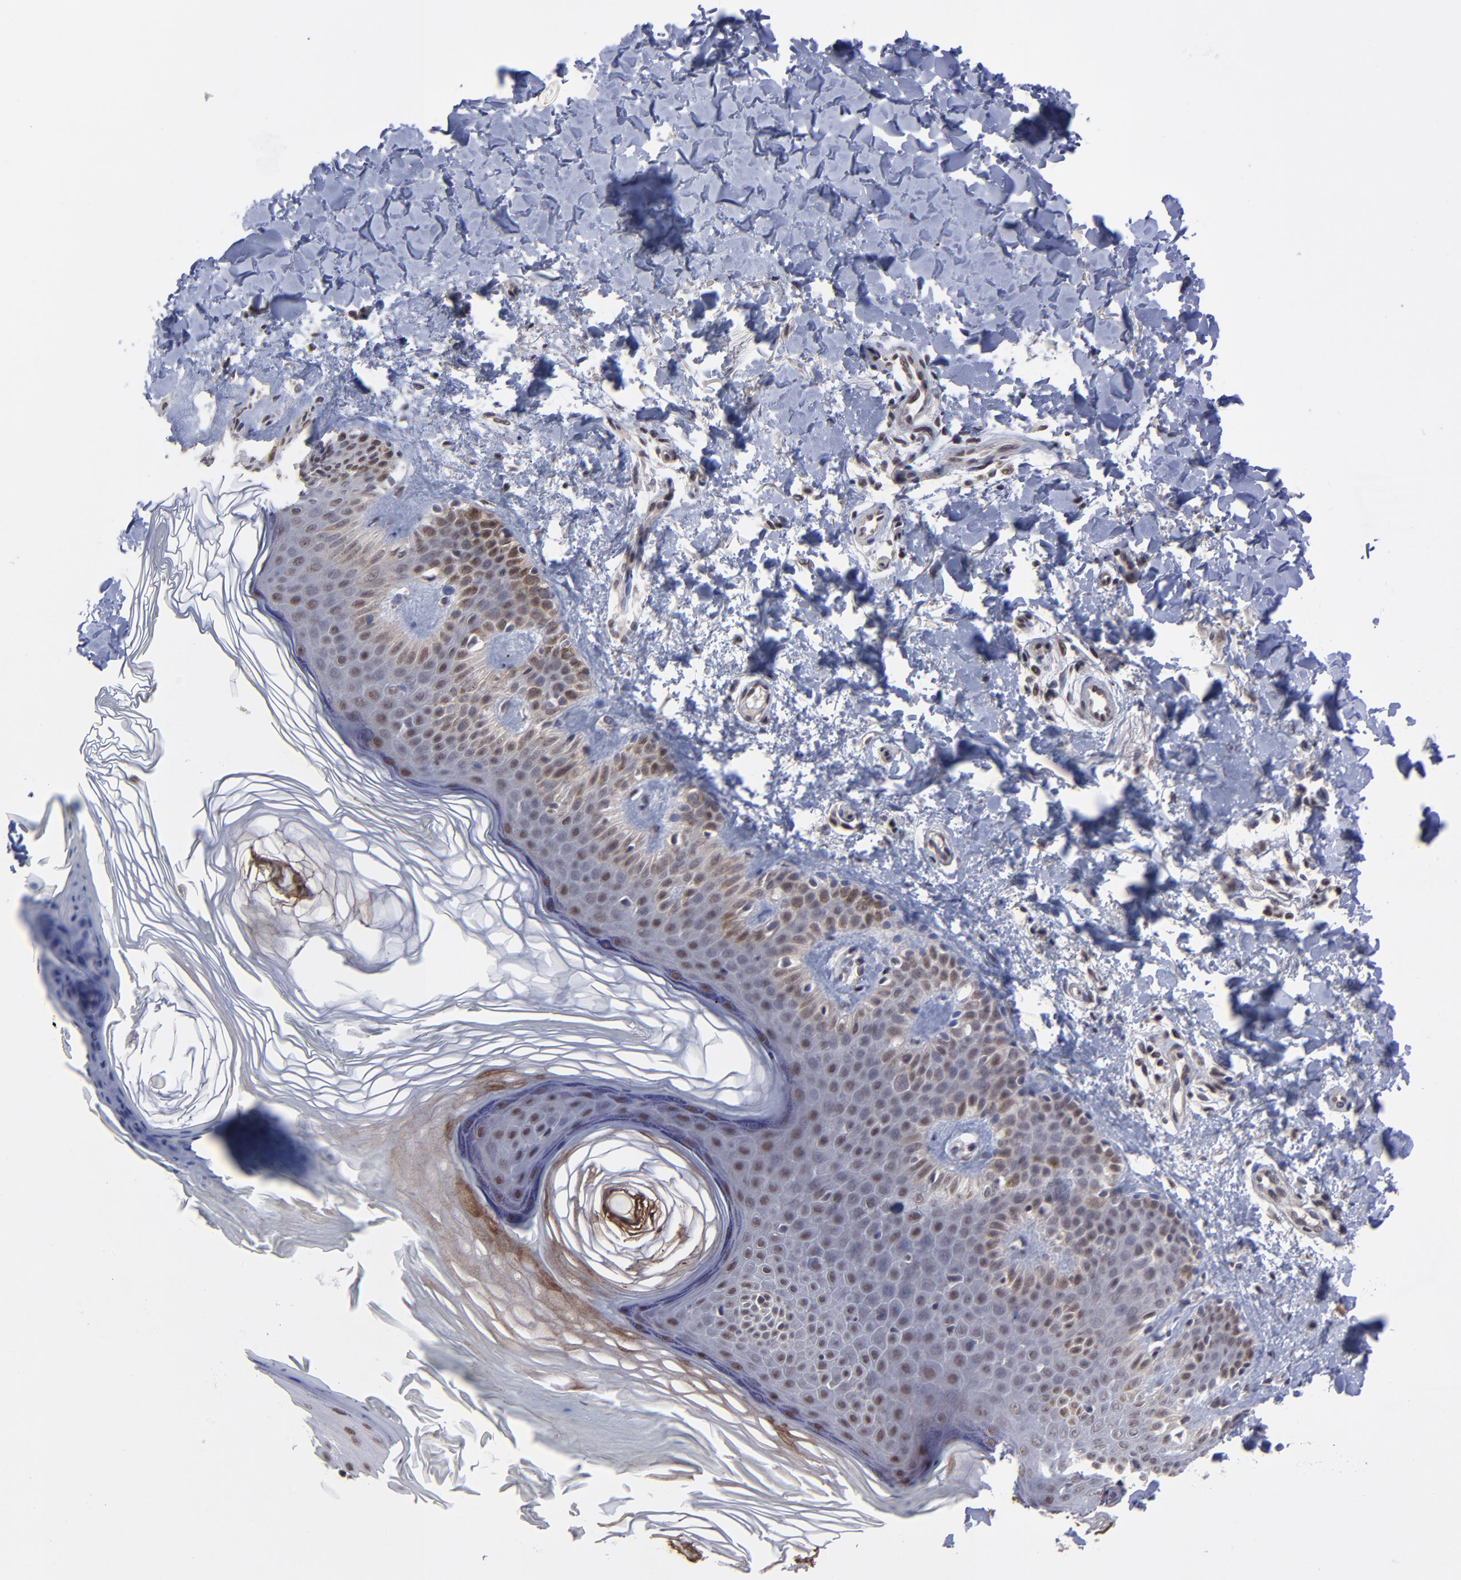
{"staining": {"intensity": "weak", "quantity": "25%-75%", "location": "nuclear"}, "tissue": "skin cancer", "cell_type": "Tumor cells", "image_type": "cancer", "snomed": [{"axis": "morphology", "description": "Basal cell carcinoma"}, {"axis": "topography", "description": "Skin"}], "caption": "This is an image of immunohistochemistry staining of skin basal cell carcinoma, which shows weak staining in the nuclear of tumor cells.", "gene": "ZNF419", "patient": {"sex": "male", "age": 67}}